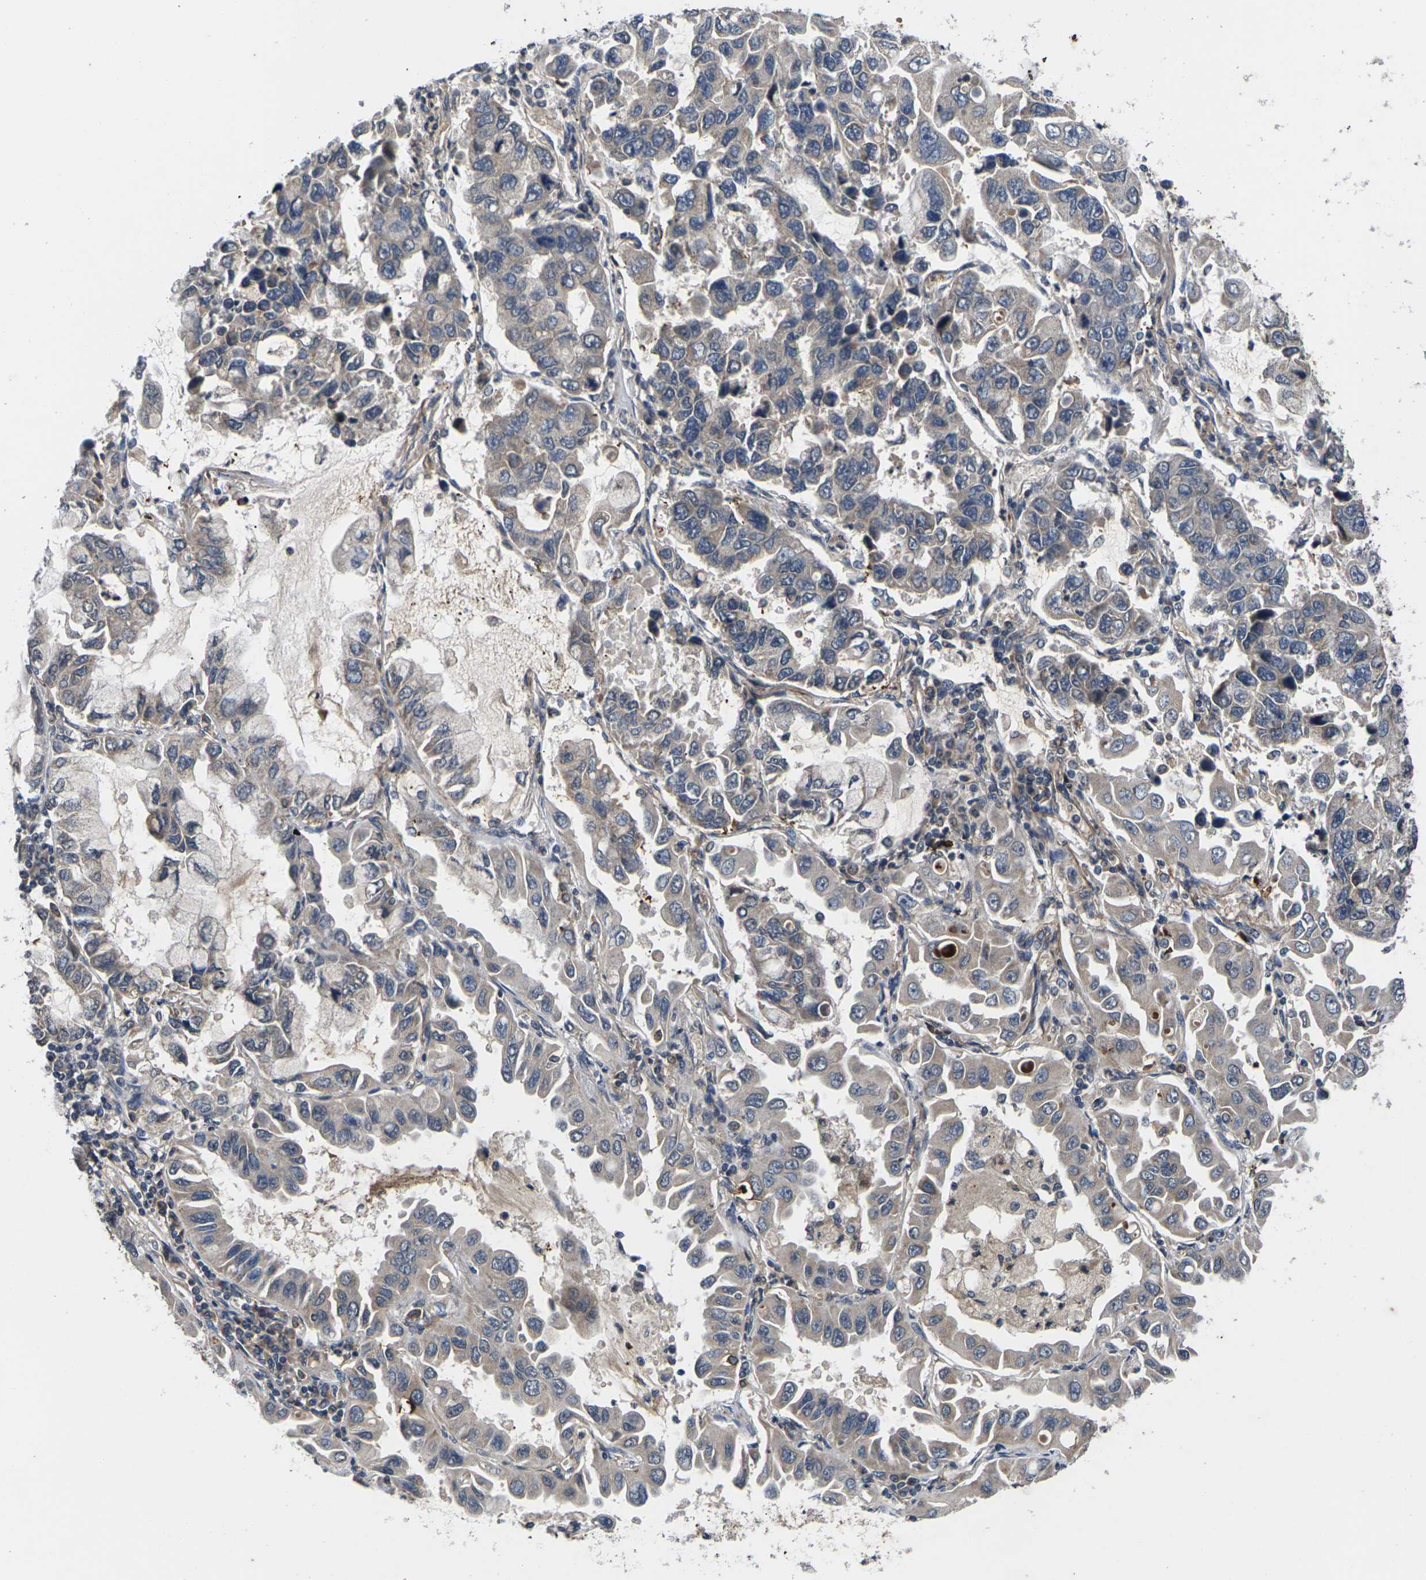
{"staining": {"intensity": "weak", "quantity": ">75%", "location": "cytoplasmic/membranous"}, "tissue": "lung cancer", "cell_type": "Tumor cells", "image_type": "cancer", "snomed": [{"axis": "morphology", "description": "Adenocarcinoma, NOS"}, {"axis": "topography", "description": "Lung"}], "caption": "This micrograph displays immunohistochemistry (IHC) staining of human lung cancer (adenocarcinoma), with low weak cytoplasmic/membranous positivity in approximately >75% of tumor cells.", "gene": "DKK2", "patient": {"sex": "male", "age": 64}}